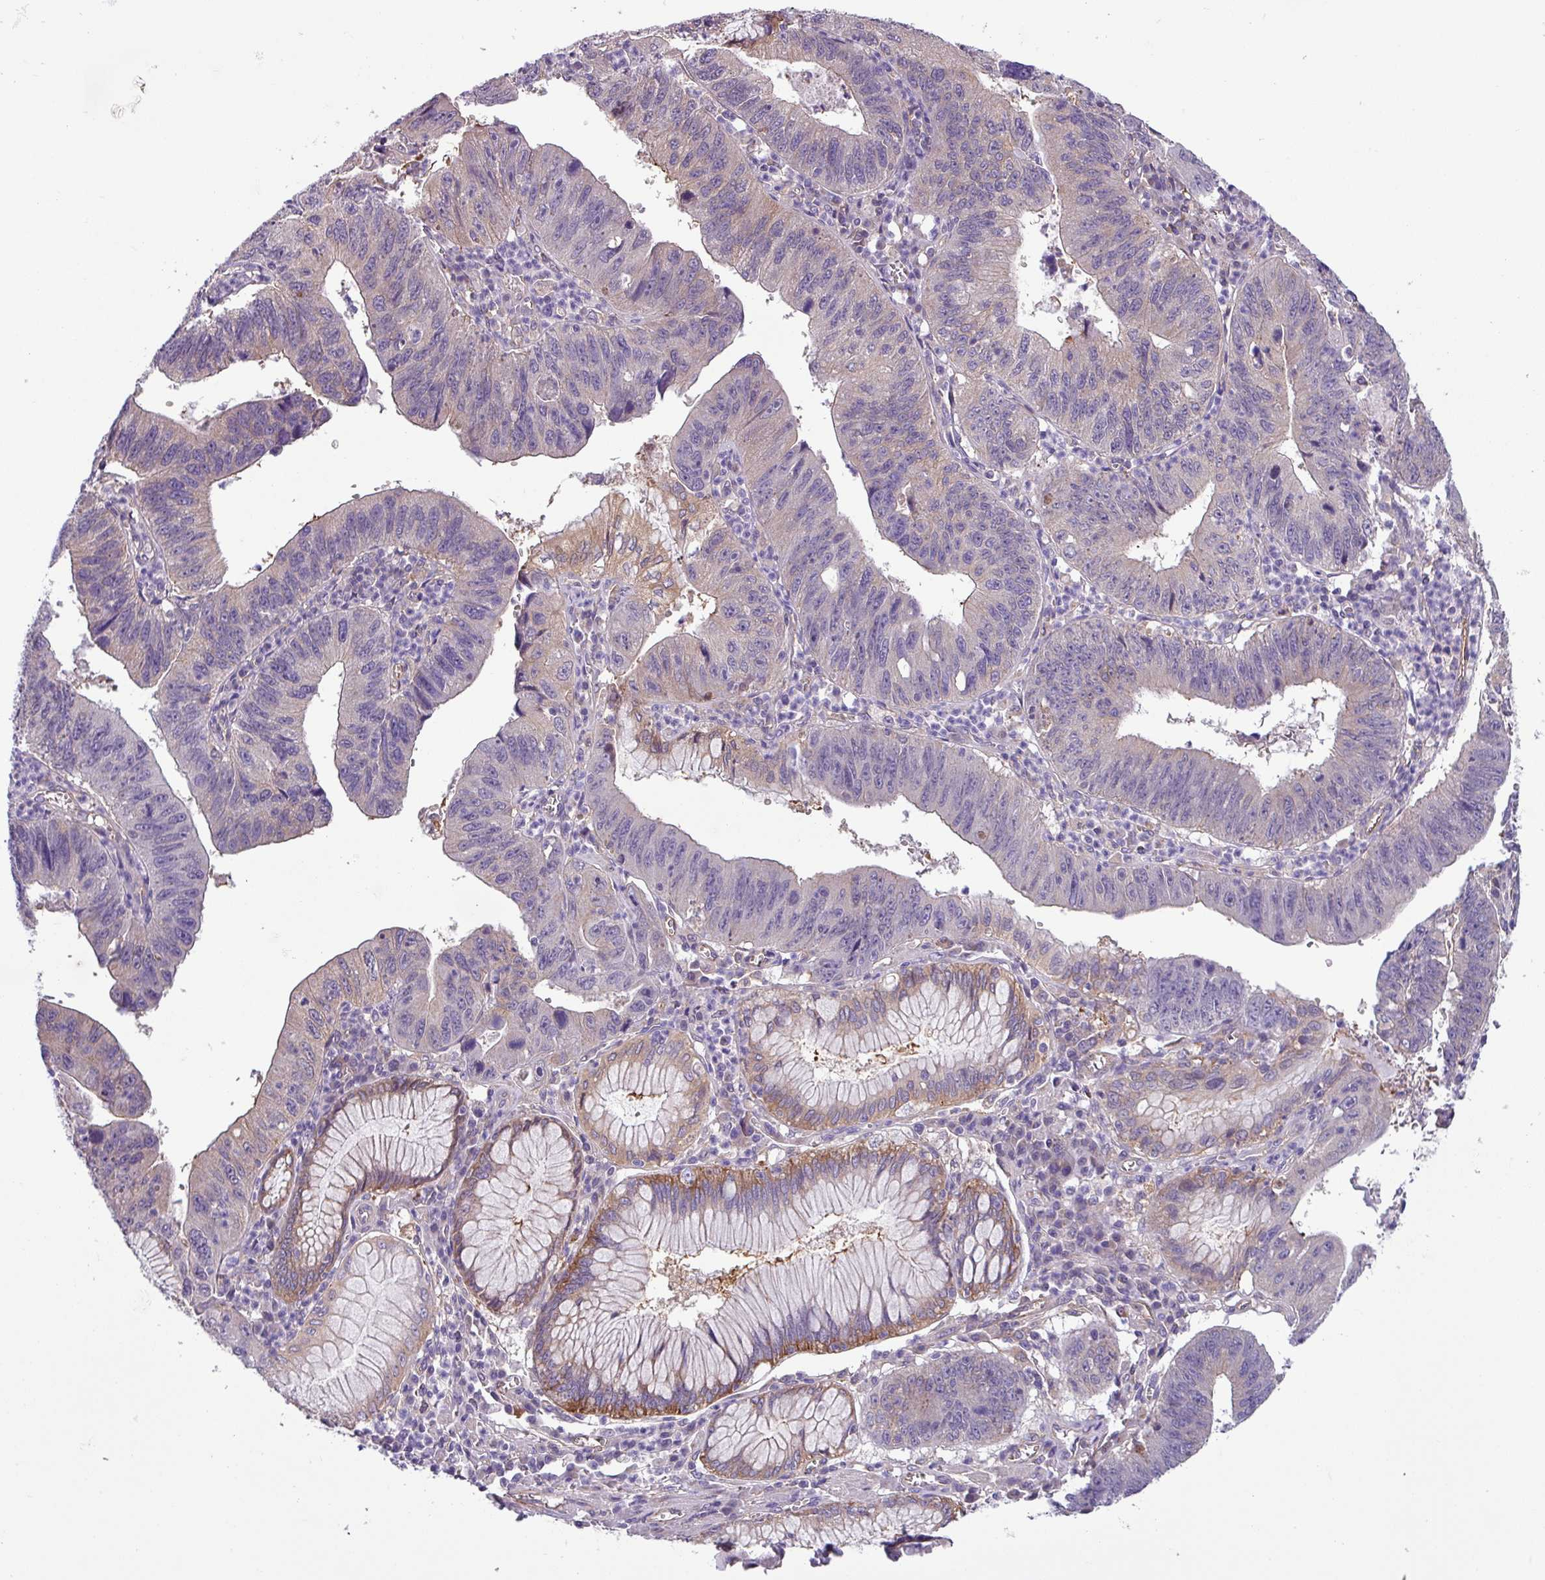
{"staining": {"intensity": "negative", "quantity": "none", "location": "none"}, "tissue": "stomach cancer", "cell_type": "Tumor cells", "image_type": "cancer", "snomed": [{"axis": "morphology", "description": "Adenocarcinoma, NOS"}, {"axis": "topography", "description": "Stomach"}], "caption": "An image of human stomach cancer (adenocarcinoma) is negative for staining in tumor cells. (DAB immunohistochemistry (IHC) visualized using brightfield microscopy, high magnification).", "gene": "SLC23A2", "patient": {"sex": "male", "age": 59}}